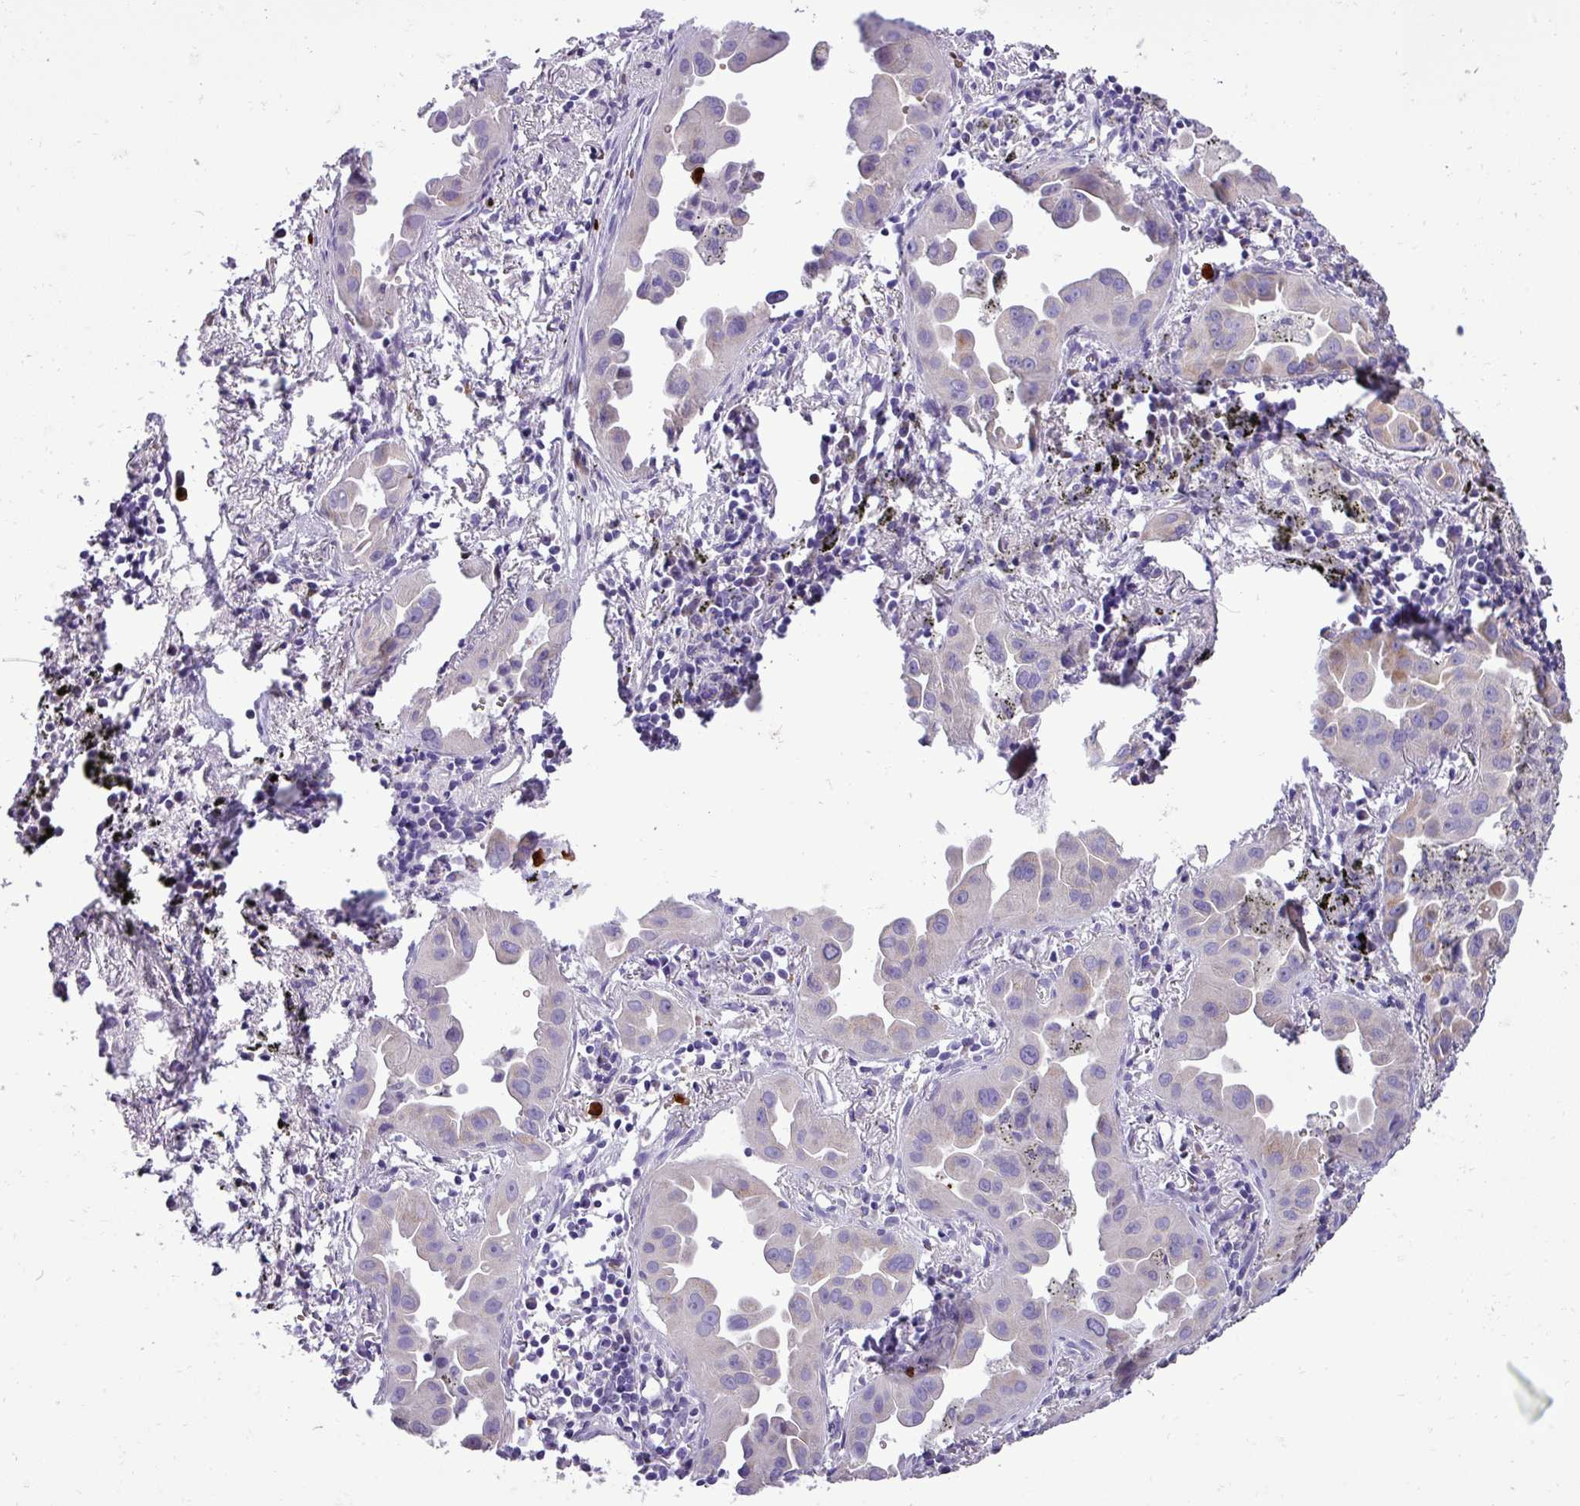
{"staining": {"intensity": "negative", "quantity": "none", "location": "none"}, "tissue": "lung cancer", "cell_type": "Tumor cells", "image_type": "cancer", "snomed": [{"axis": "morphology", "description": "Adenocarcinoma, NOS"}, {"axis": "topography", "description": "Lung"}], "caption": "Tumor cells show no significant expression in lung adenocarcinoma.", "gene": "MGAT4B", "patient": {"sex": "male", "age": 68}}